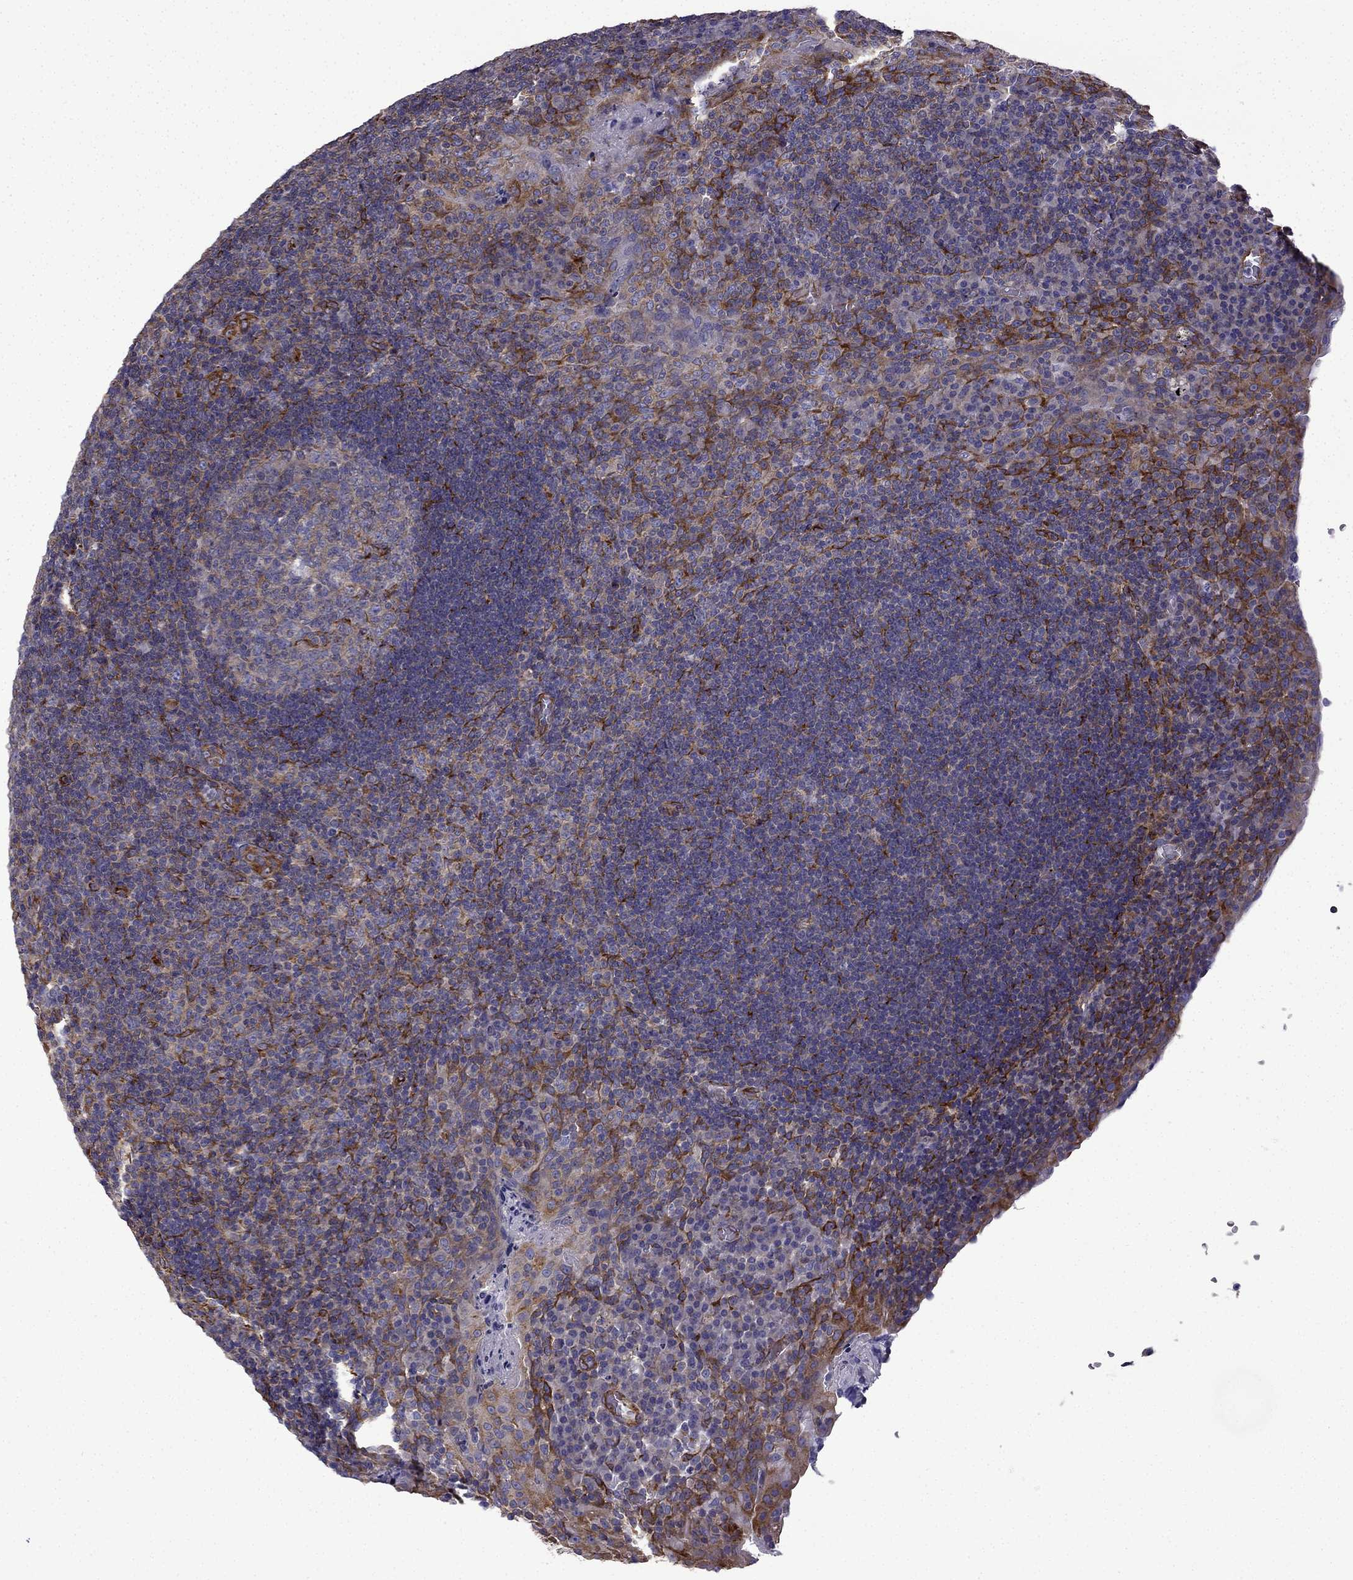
{"staining": {"intensity": "strong", "quantity": "<25%", "location": "cytoplasmic/membranous"}, "tissue": "tonsil", "cell_type": "Germinal center cells", "image_type": "normal", "snomed": [{"axis": "morphology", "description": "Normal tissue, NOS"}, {"axis": "topography", "description": "Tonsil"}], "caption": "Protein staining of normal tonsil shows strong cytoplasmic/membranous staining in about <25% of germinal center cells. The staining is performed using DAB brown chromogen to label protein expression. The nuclei are counter-stained blue using hematoxylin.", "gene": "MAP4", "patient": {"sex": "male", "age": 17}}